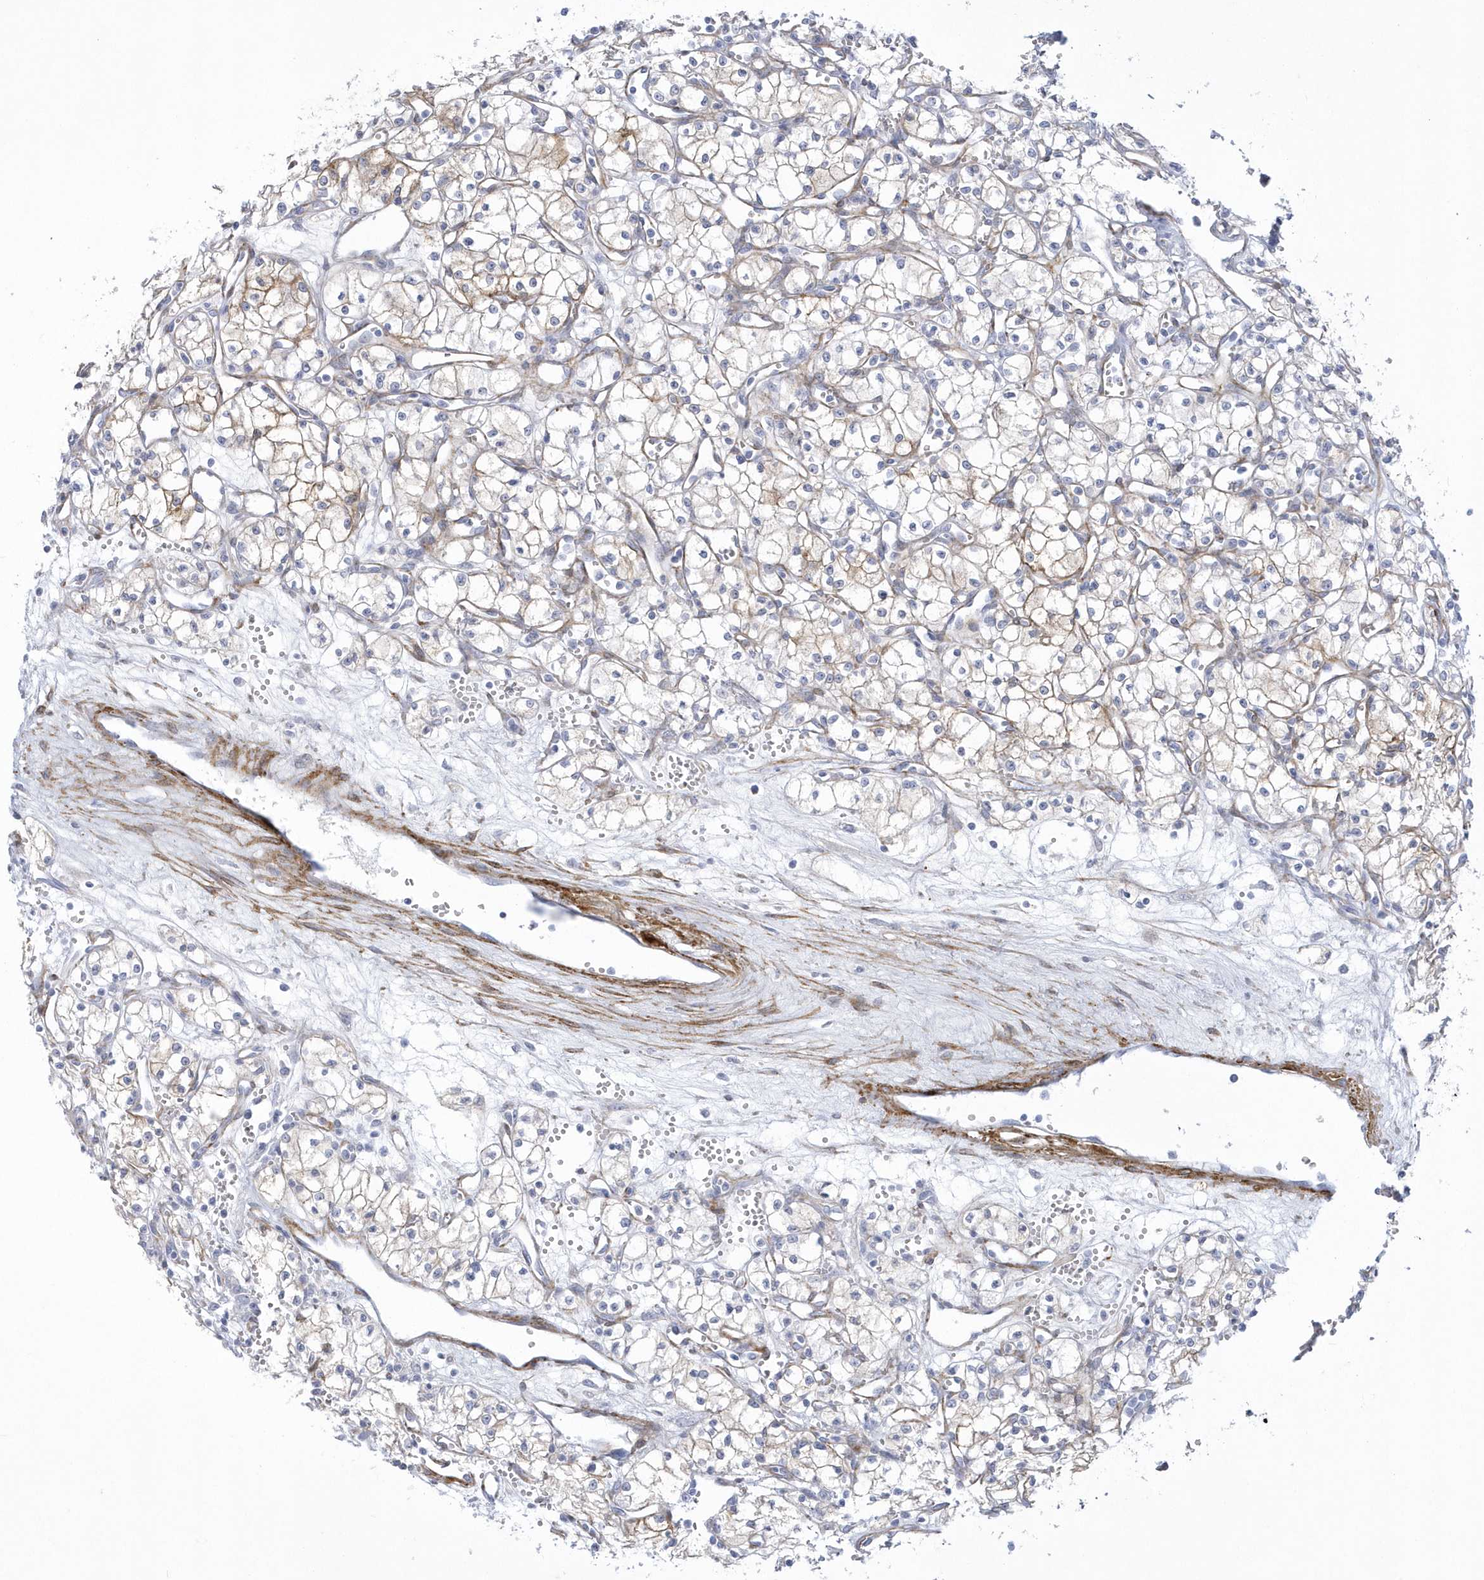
{"staining": {"intensity": "weak", "quantity": "<25%", "location": "cytoplasmic/membranous"}, "tissue": "renal cancer", "cell_type": "Tumor cells", "image_type": "cancer", "snomed": [{"axis": "morphology", "description": "Adenocarcinoma, NOS"}, {"axis": "topography", "description": "Kidney"}], "caption": "Protein analysis of renal cancer (adenocarcinoma) displays no significant expression in tumor cells.", "gene": "WDR27", "patient": {"sex": "male", "age": 59}}